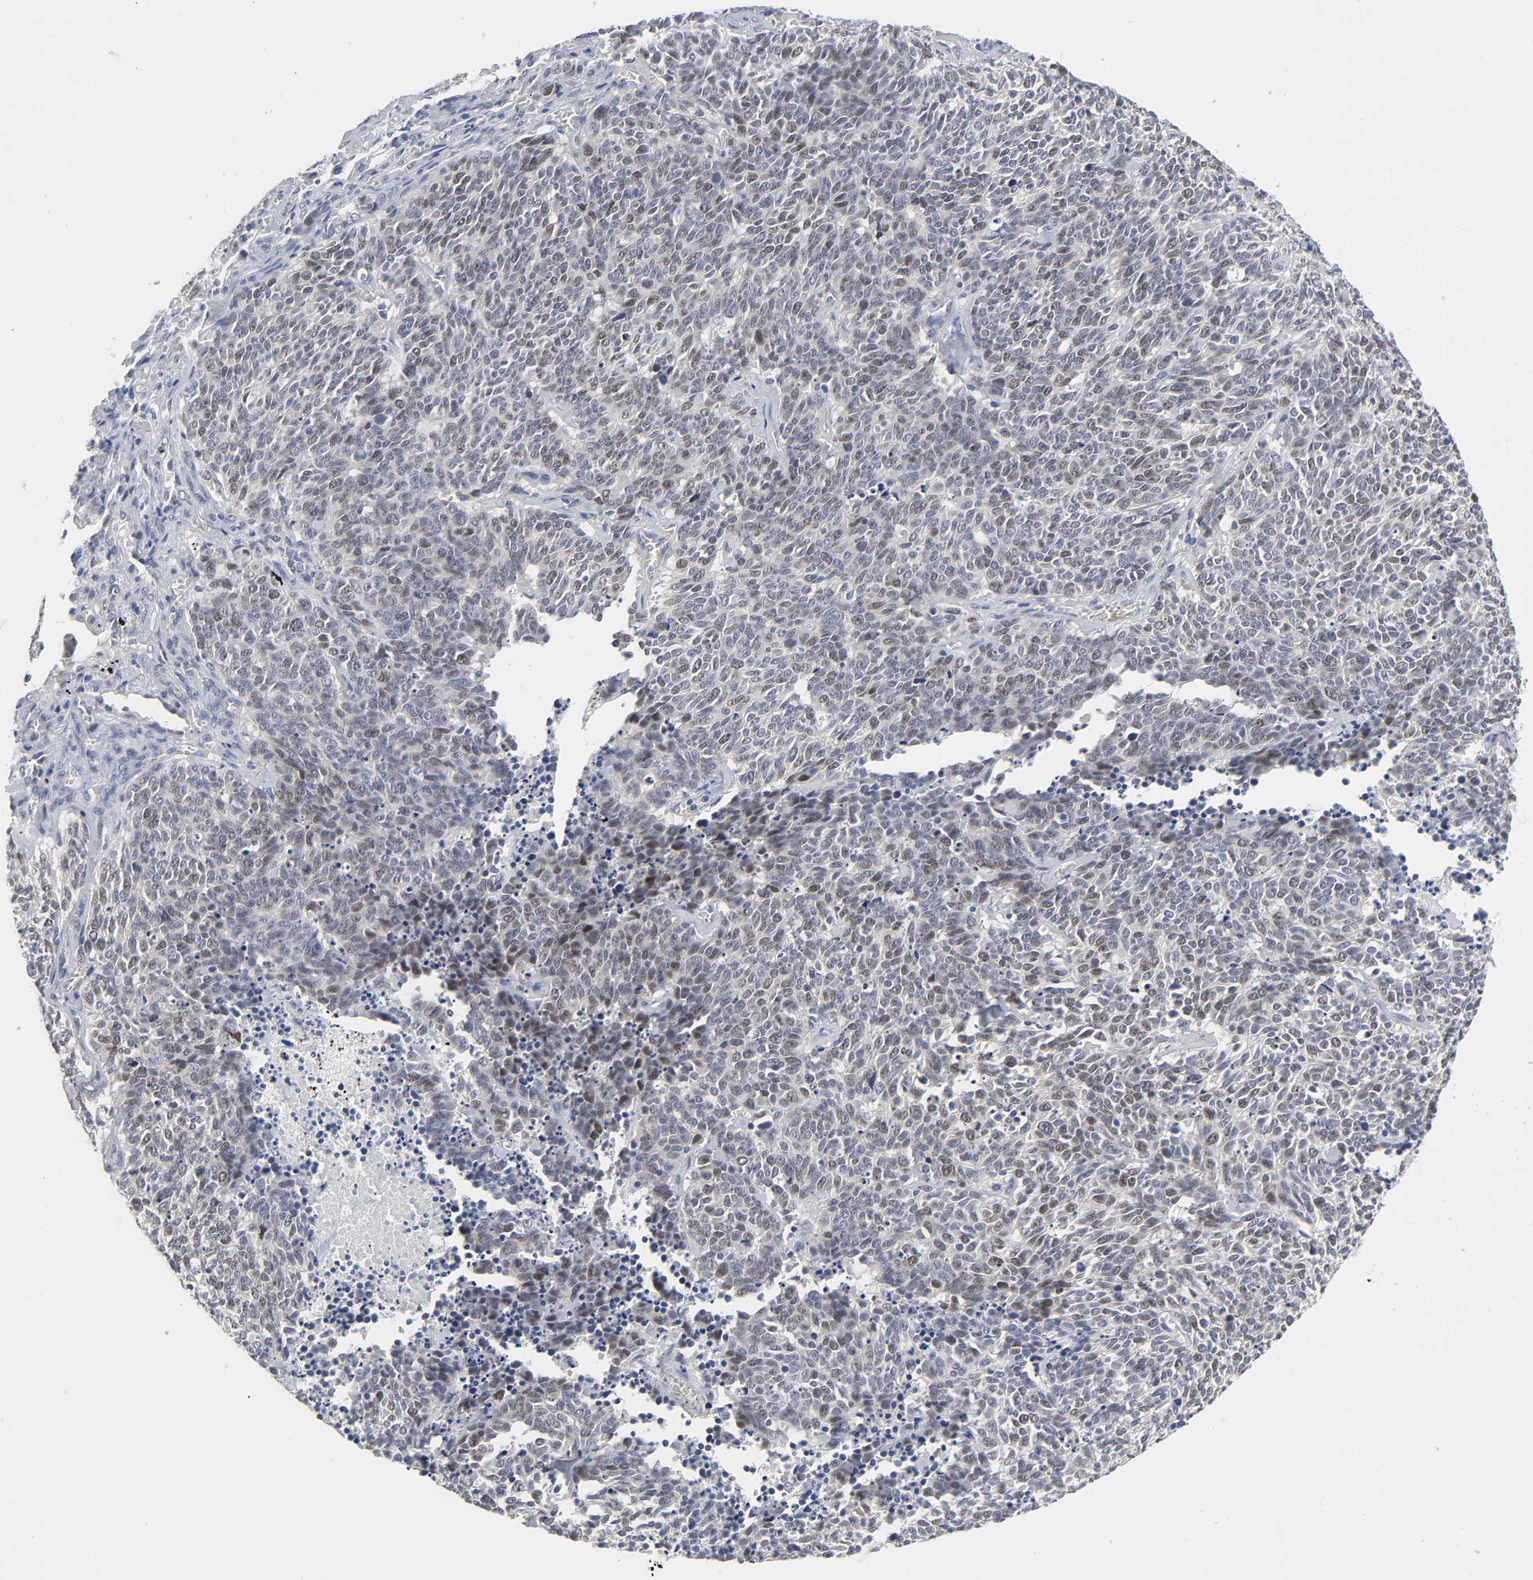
{"staining": {"intensity": "weak", "quantity": ">75%", "location": "nuclear"}, "tissue": "lung cancer", "cell_type": "Tumor cells", "image_type": "cancer", "snomed": [{"axis": "morphology", "description": "Neoplasm, malignant, NOS"}, {"axis": "topography", "description": "Lung"}], "caption": "High-power microscopy captured an immunohistochemistry histopathology image of lung cancer, revealing weak nuclear positivity in about >75% of tumor cells.", "gene": "SALL2", "patient": {"sex": "female", "age": 58}}